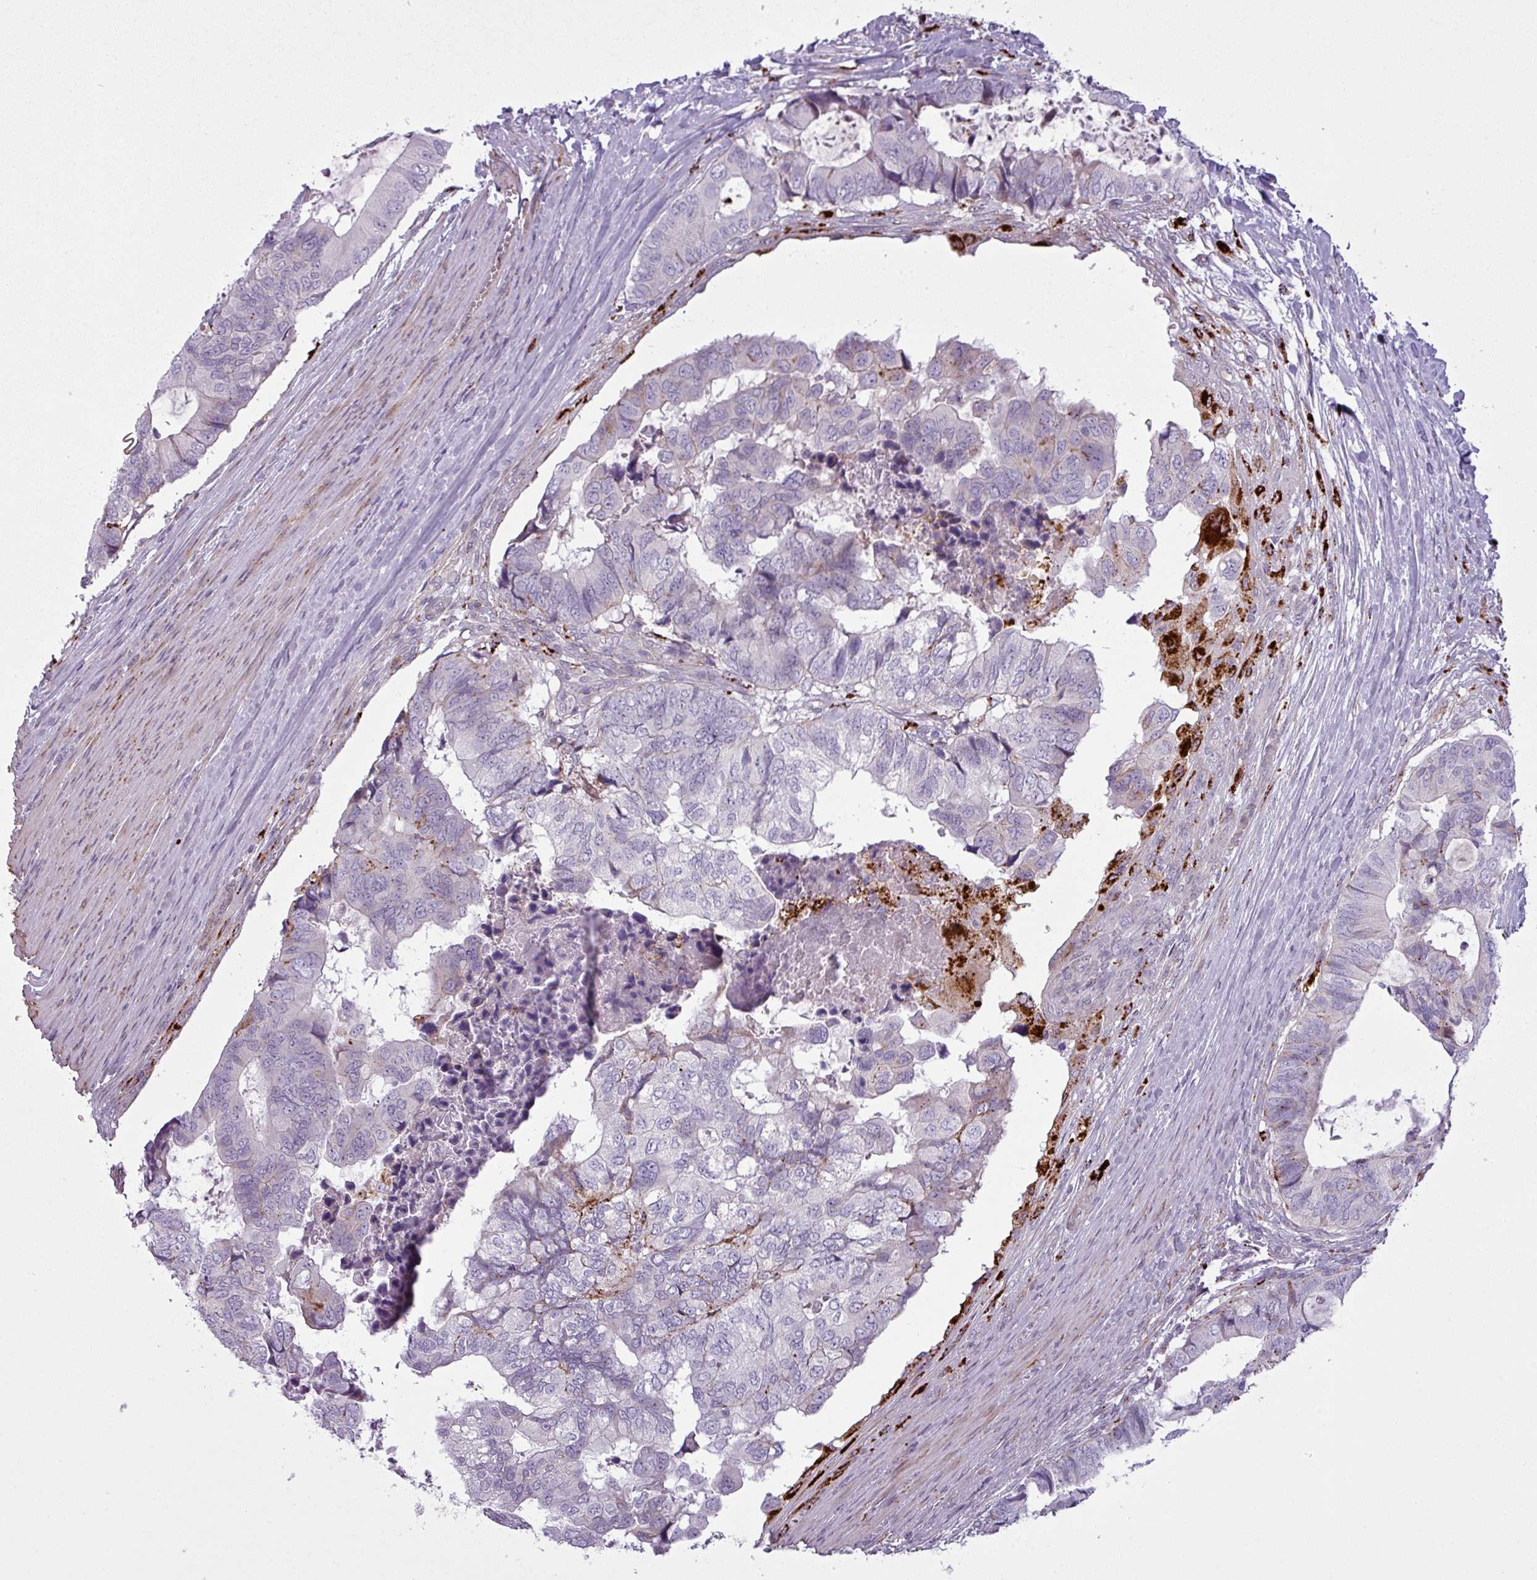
{"staining": {"intensity": "moderate", "quantity": "25%-75%", "location": "cytoplasmic/membranous"}, "tissue": "colorectal cancer", "cell_type": "Tumor cells", "image_type": "cancer", "snomed": [{"axis": "morphology", "description": "Adenocarcinoma, NOS"}, {"axis": "topography", "description": "Colon"}], "caption": "Colorectal cancer stained with IHC shows moderate cytoplasmic/membranous expression in approximately 25%-75% of tumor cells.", "gene": "MAP7D2", "patient": {"sex": "male", "age": 85}}